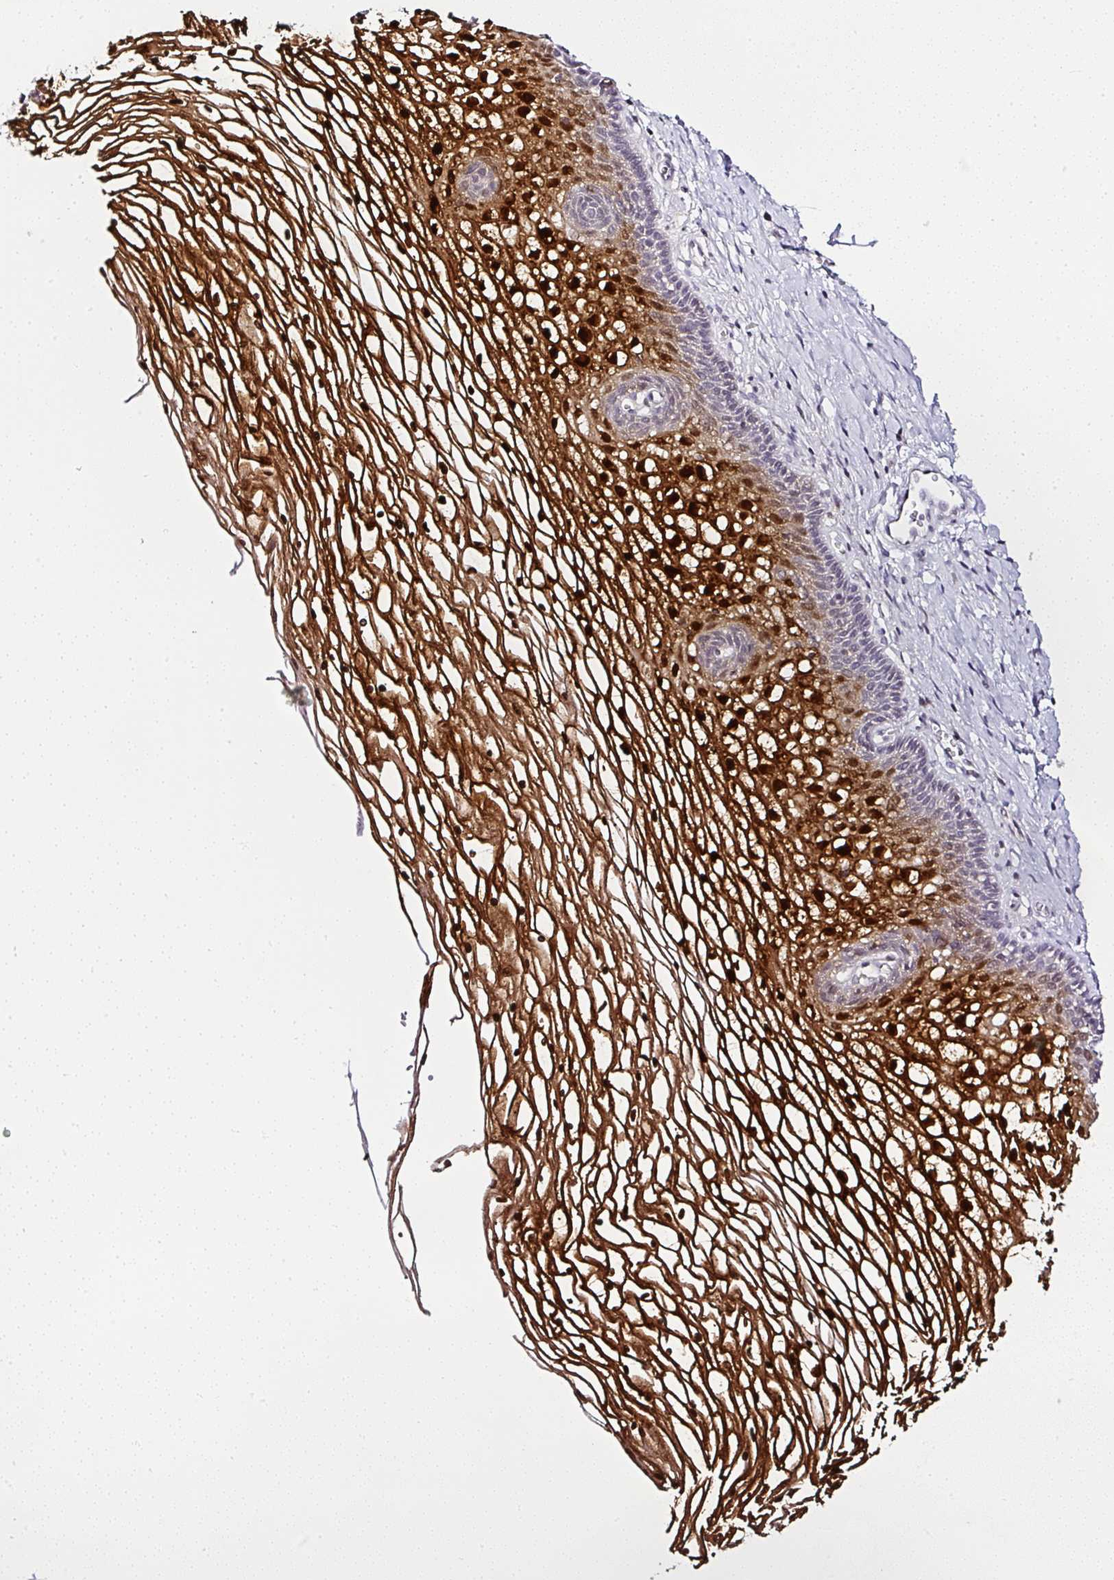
{"staining": {"intensity": "strong", "quantity": "25%-75%", "location": "cytoplasmic/membranous,nuclear"}, "tissue": "cervix", "cell_type": "Glandular cells", "image_type": "normal", "snomed": [{"axis": "morphology", "description": "Normal tissue, NOS"}, {"axis": "topography", "description": "Cervix"}], "caption": "The photomicrograph exhibits staining of benign cervix, revealing strong cytoplasmic/membranous,nuclear protein expression (brown color) within glandular cells. Immunohistochemistry stains the protein of interest in brown and the nuclei are stained blue.", "gene": "SERPINB3", "patient": {"sex": "female", "age": 36}}